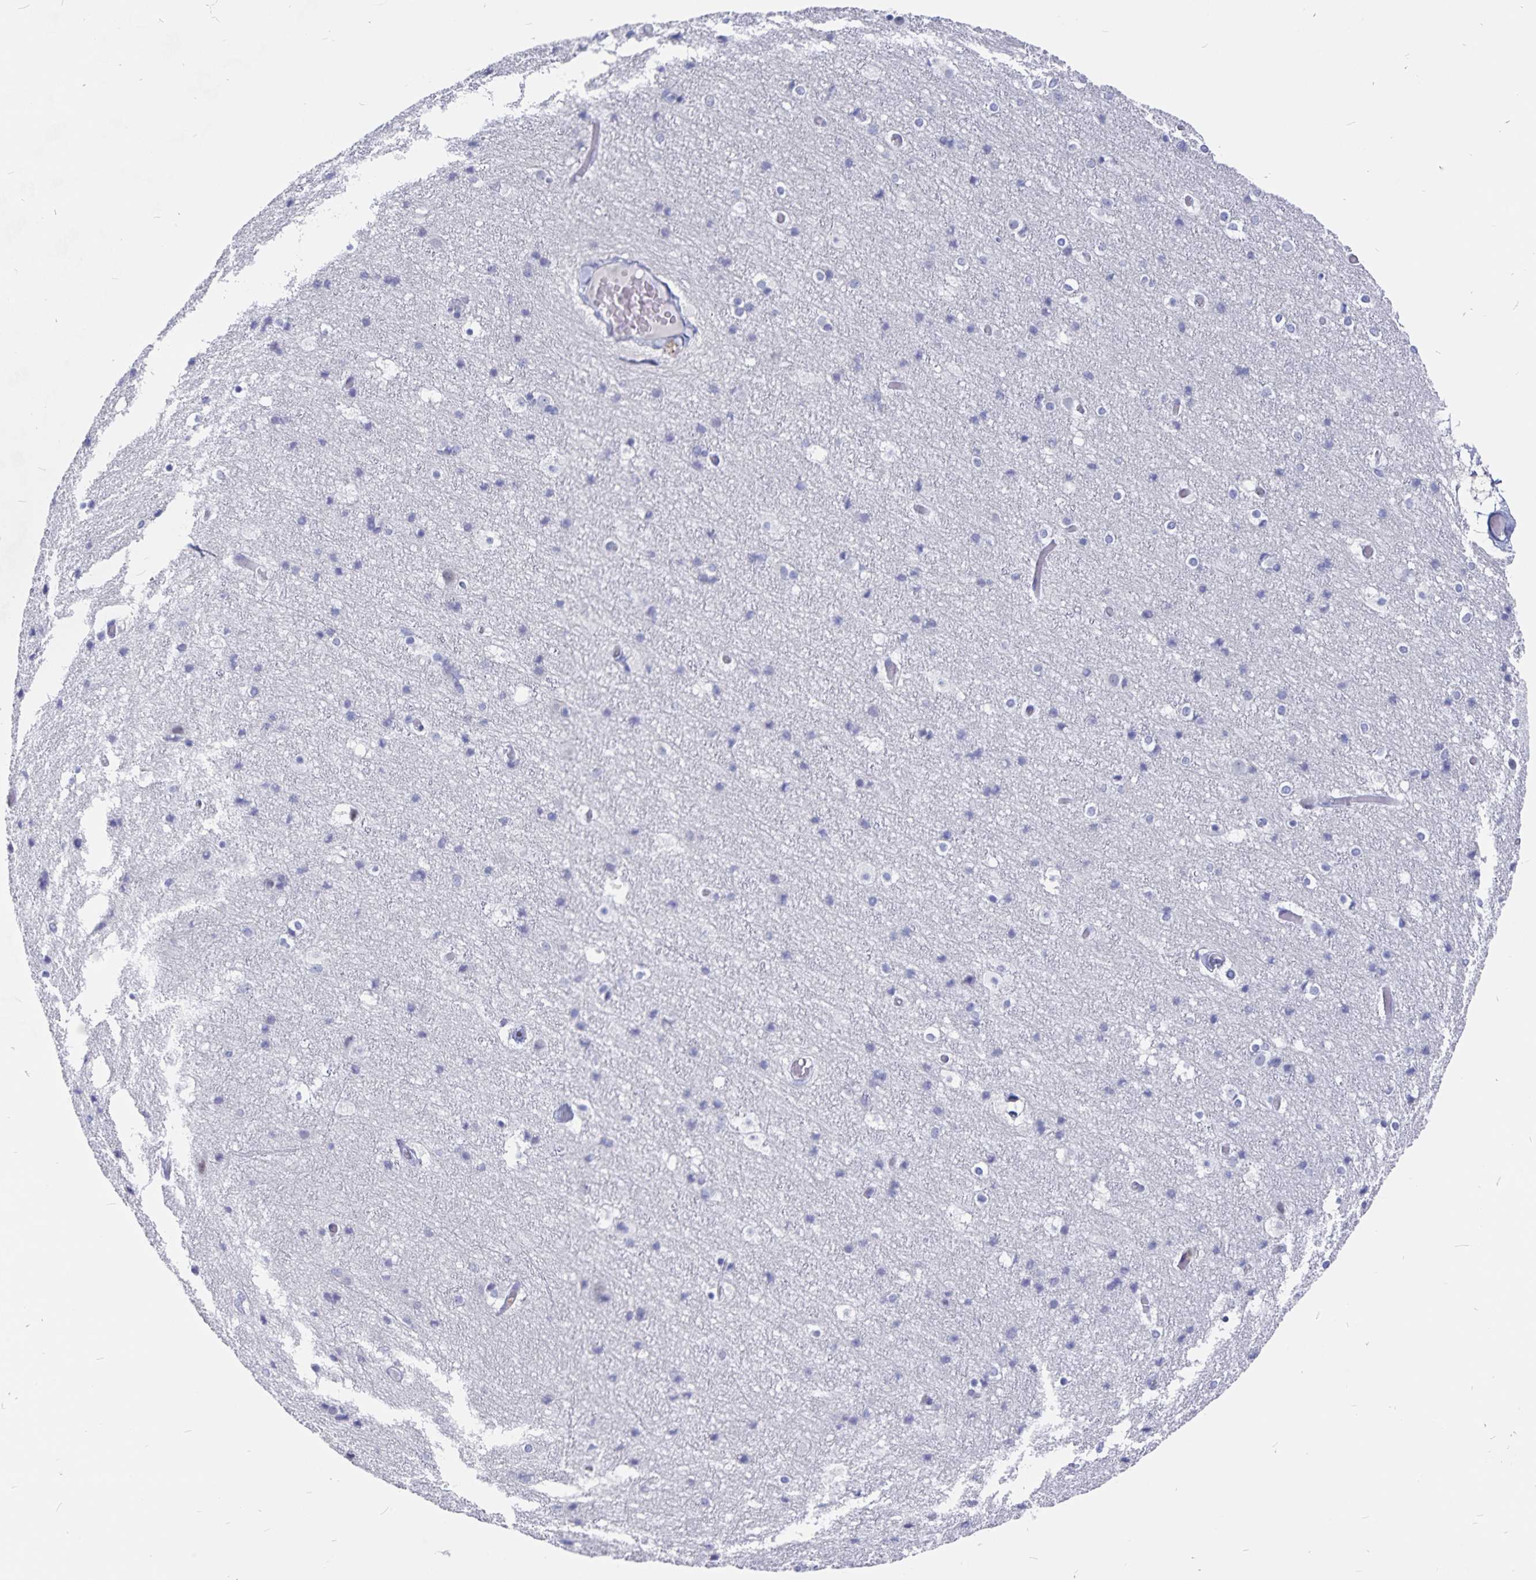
{"staining": {"intensity": "negative", "quantity": "none", "location": "none"}, "tissue": "cerebral cortex", "cell_type": "Endothelial cells", "image_type": "normal", "snomed": [{"axis": "morphology", "description": "Normal tissue, NOS"}, {"axis": "topography", "description": "Cerebral cortex"}], "caption": "Immunohistochemical staining of normal cerebral cortex demonstrates no significant expression in endothelial cells. (Brightfield microscopy of DAB (3,3'-diaminobenzidine) IHC at high magnification).", "gene": "SNTN", "patient": {"sex": "female", "age": 52}}